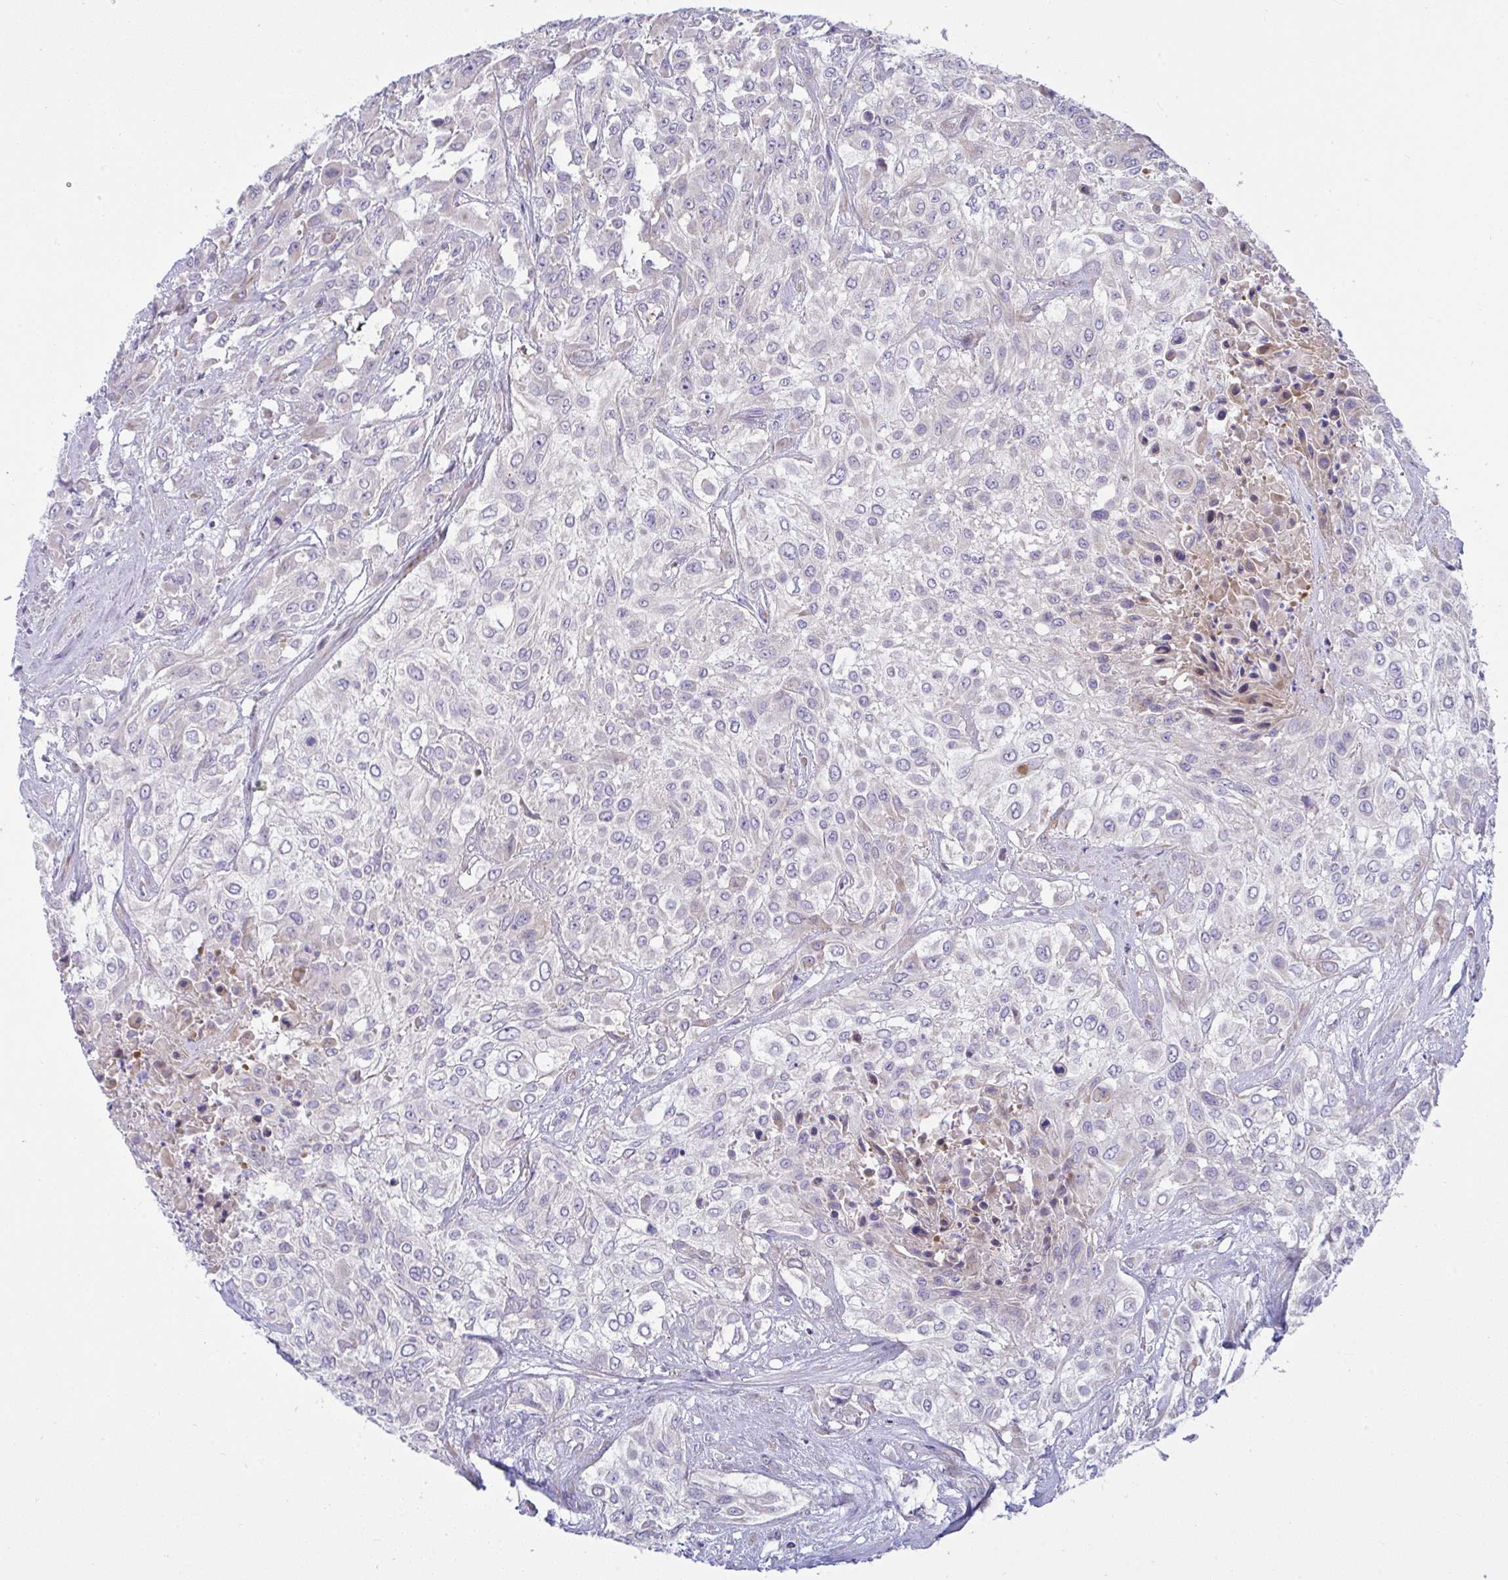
{"staining": {"intensity": "negative", "quantity": "none", "location": "none"}, "tissue": "urothelial cancer", "cell_type": "Tumor cells", "image_type": "cancer", "snomed": [{"axis": "morphology", "description": "Urothelial carcinoma, High grade"}, {"axis": "topography", "description": "Urinary bladder"}], "caption": "High magnification brightfield microscopy of urothelial cancer stained with DAB (brown) and counterstained with hematoxylin (blue): tumor cells show no significant staining.", "gene": "NTN1", "patient": {"sex": "male", "age": 57}}